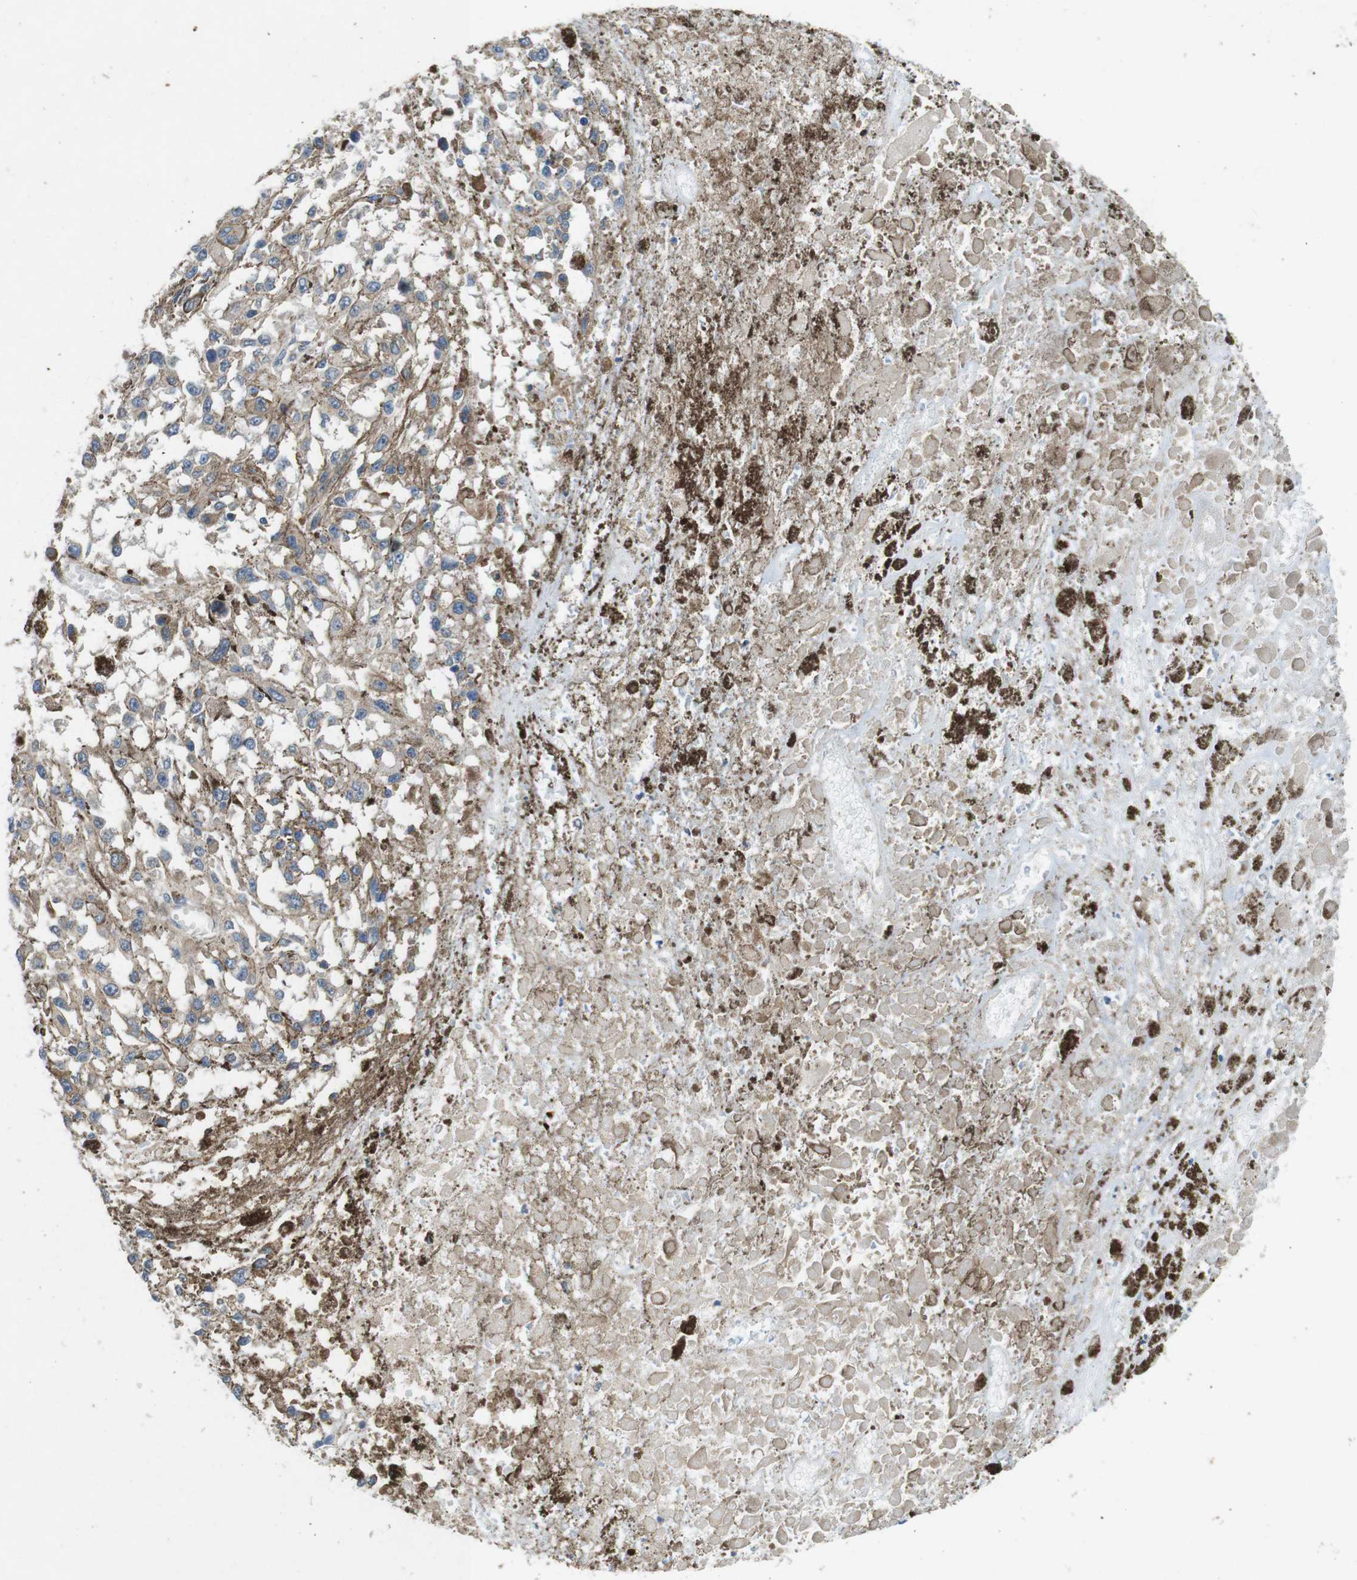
{"staining": {"intensity": "weak", "quantity": ">75%", "location": "cytoplasmic/membranous"}, "tissue": "melanoma", "cell_type": "Tumor cells", "image_type": "cancer", "snomed": [{"axis": "morphology", "description": "Malignant melanoma, Metastatic site"}, {"axis": "topography", "description": "Lymph node"}], "caption": "Weak cytoplasmic/membranous protein positivity is seen in about >75% of tumor cells in malignant melanoma (metastatic site).", "gene": "DCTN1", "patient": {"sex": "male", "age": 59}}